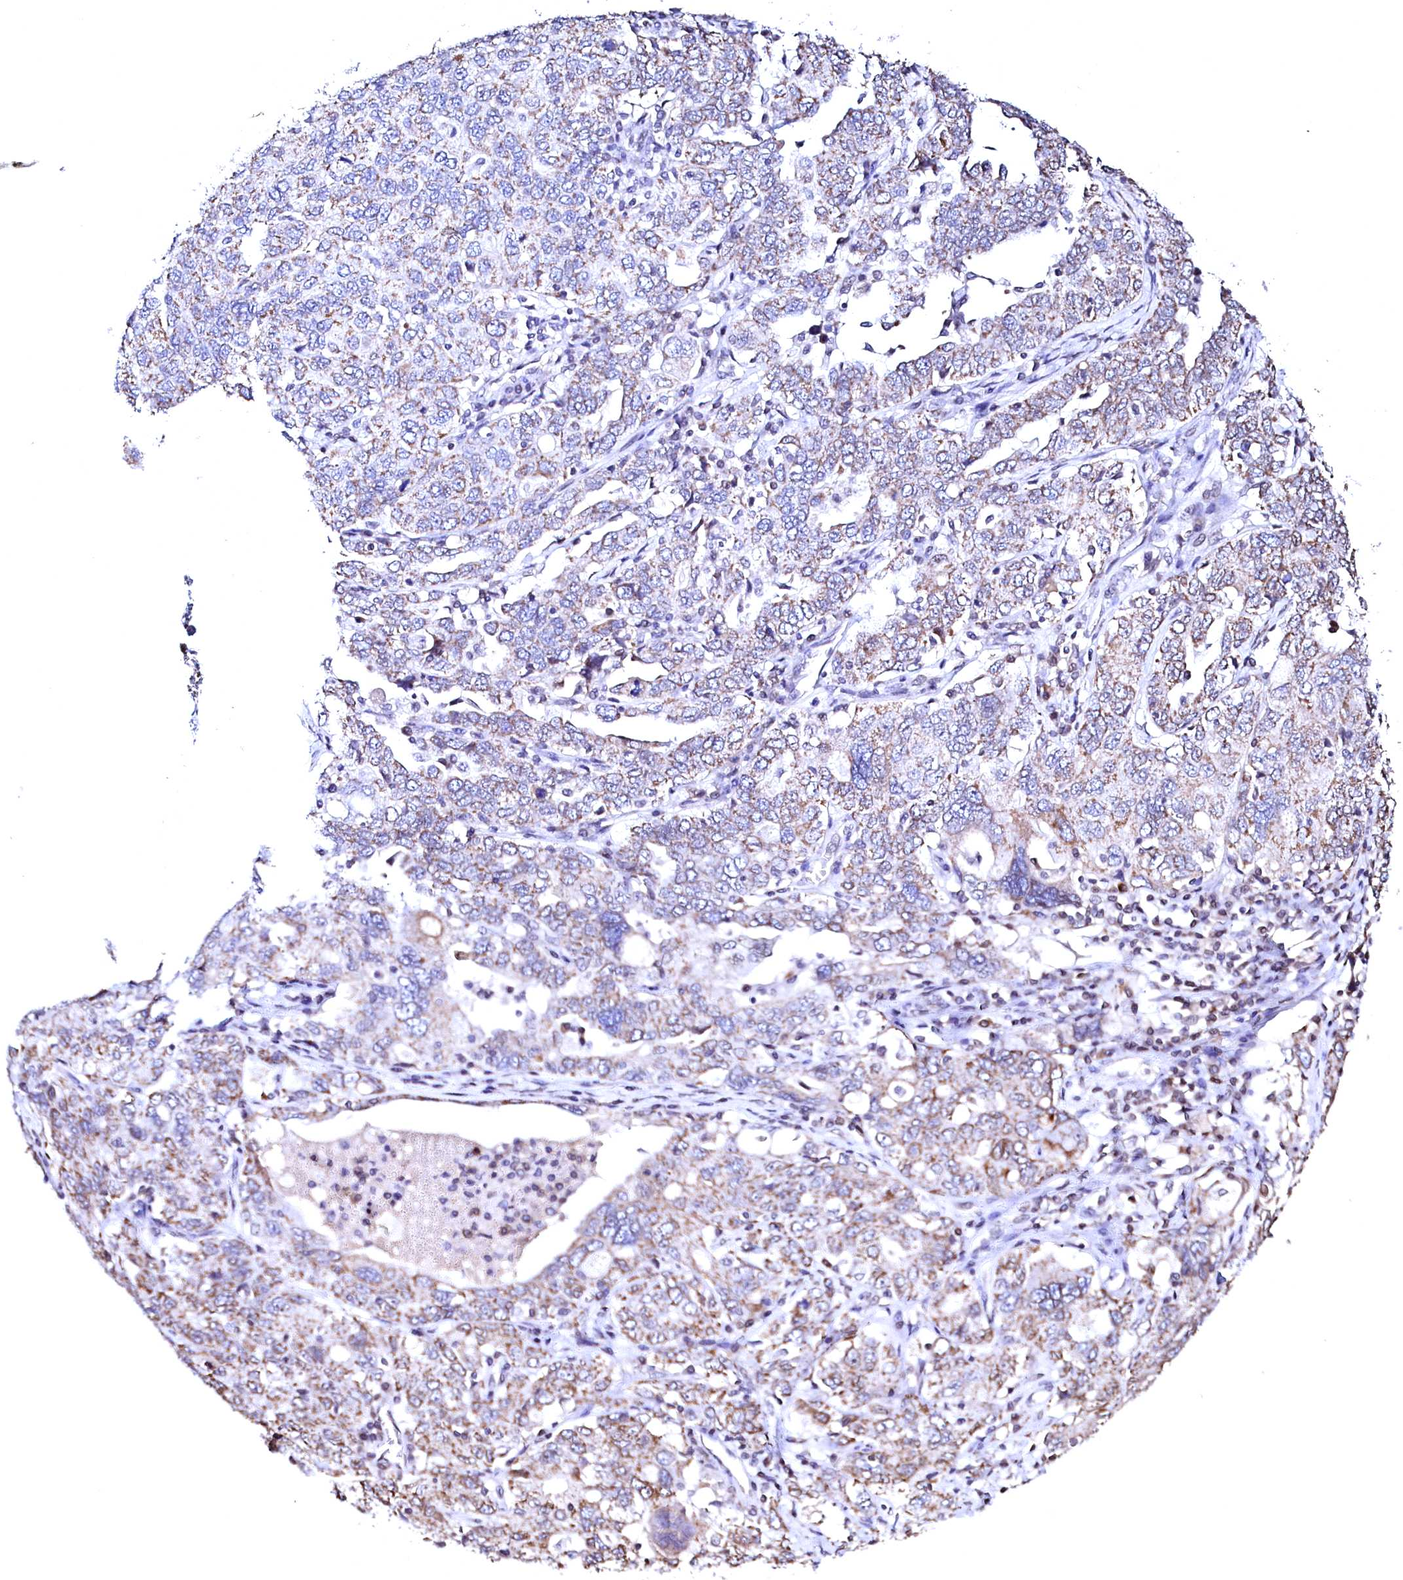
{"staining": {"intensity": "weak", "quantity": "25%-75%", "location": "cytoplasmic/membranous"}, "tissue": "ovarian cancer", "cell_type": "Tumor cells", "image_type": "cancer", "snomed": [{"axis": "morphology", "description": "Carcinoma, endometroid"}, {"axis": "topography", "description": "Ovary"}], "caption": "Protein expression by immunohistochemistry demonstrates weak cytoplasmic/membranous staining in about 25%-75% of tumor cells in ovarian endometroid carcinoma.", "gene": "HAND1", "patient": {"sex": "female", "age": 62}}